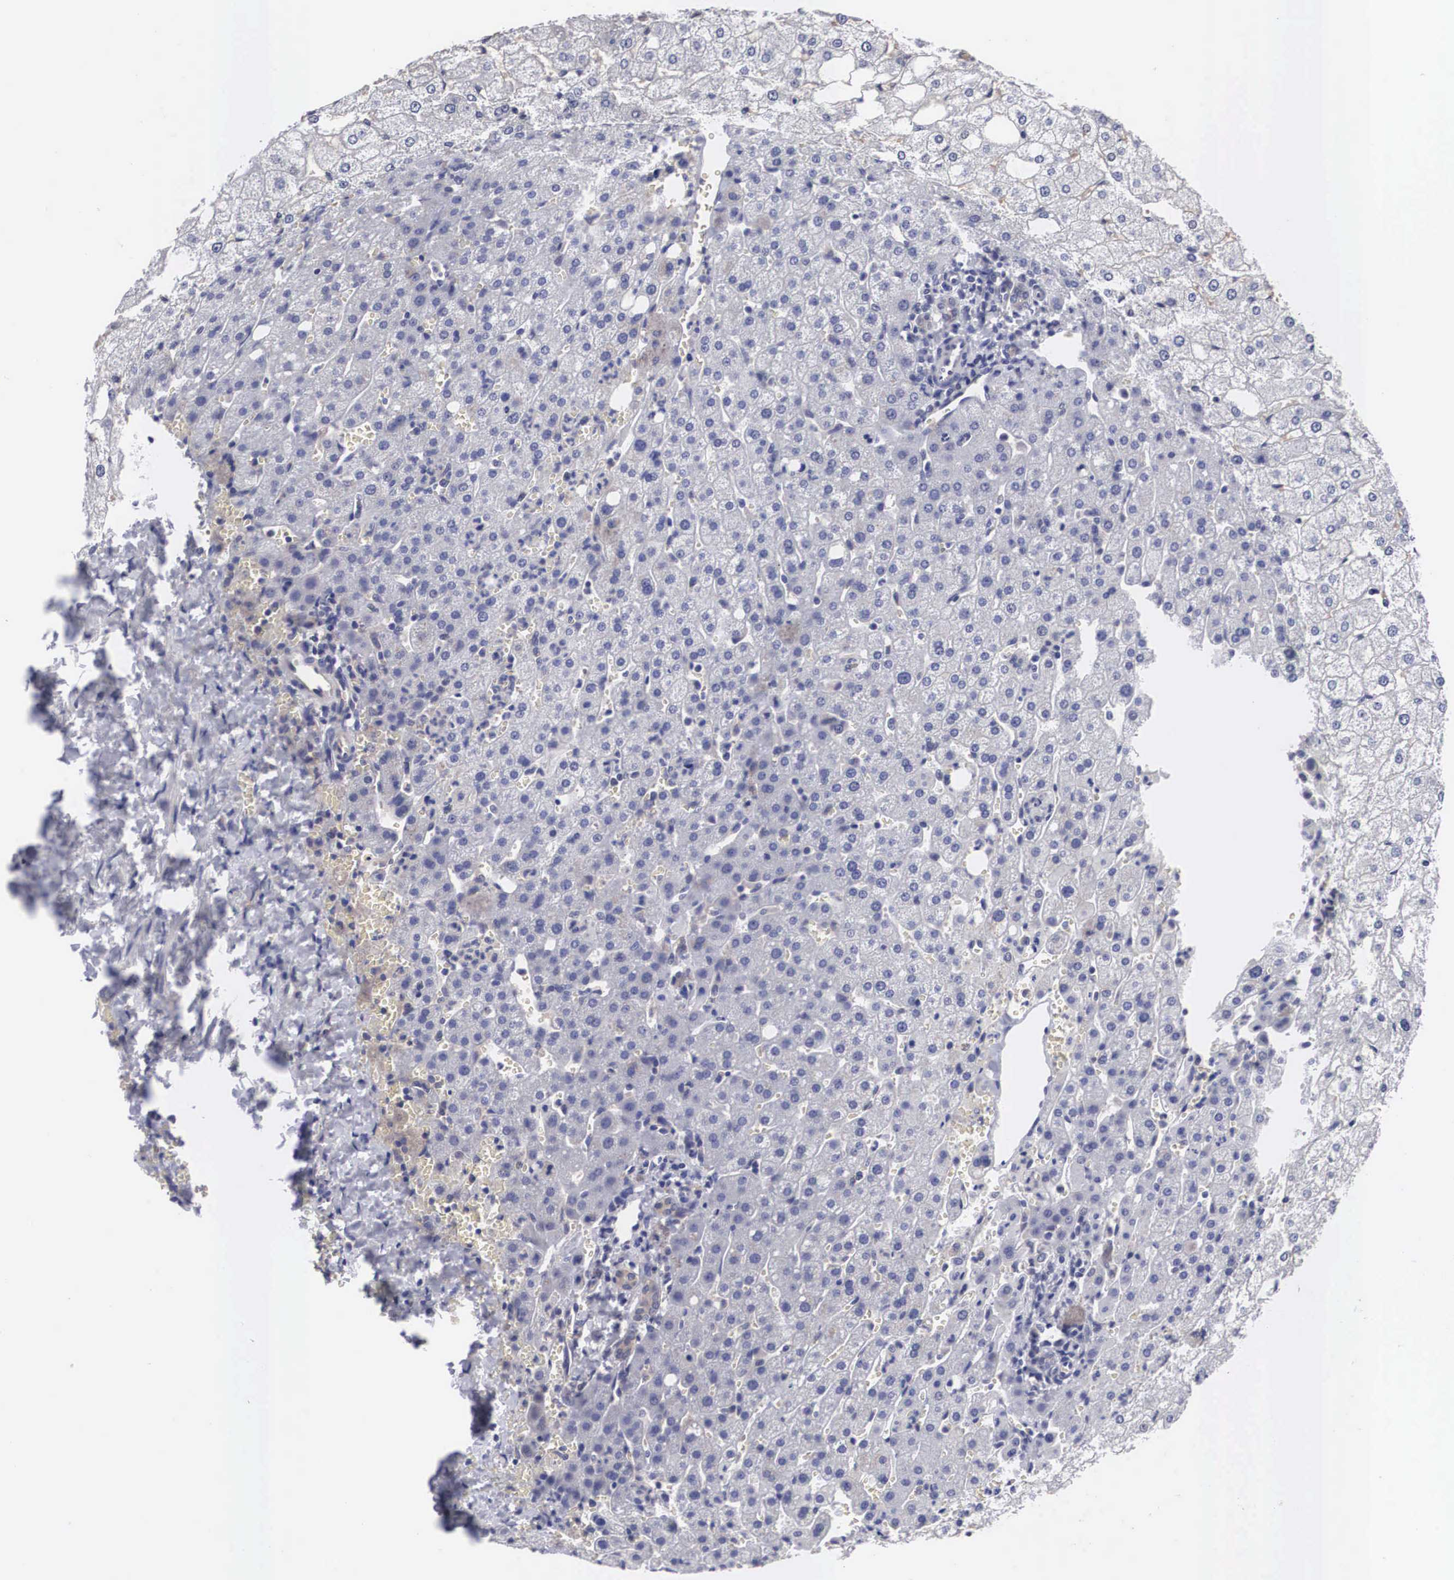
{"staining": {"intensity": "weak", "quantity": "<25%", "location": "cytoplasmic/membranous"}, "tissue": "liver", "cell_type": "Cholangiocytes", "image_type": "normal", "snomed": [{"axis": "morphology", "description": "Normal tissue, NOS"}, {"axis": "morphology", "description": "Adenocarcinoma, metastatic, NOS"}, {"axis": "topography", "description": "Liver"}], "caption": "Immunohistochemistry of unremarkable human liver exhibits no staining in cholangiocytes.", "gene": "OTX2", "patient": {"sex": "male", "age": 38}}